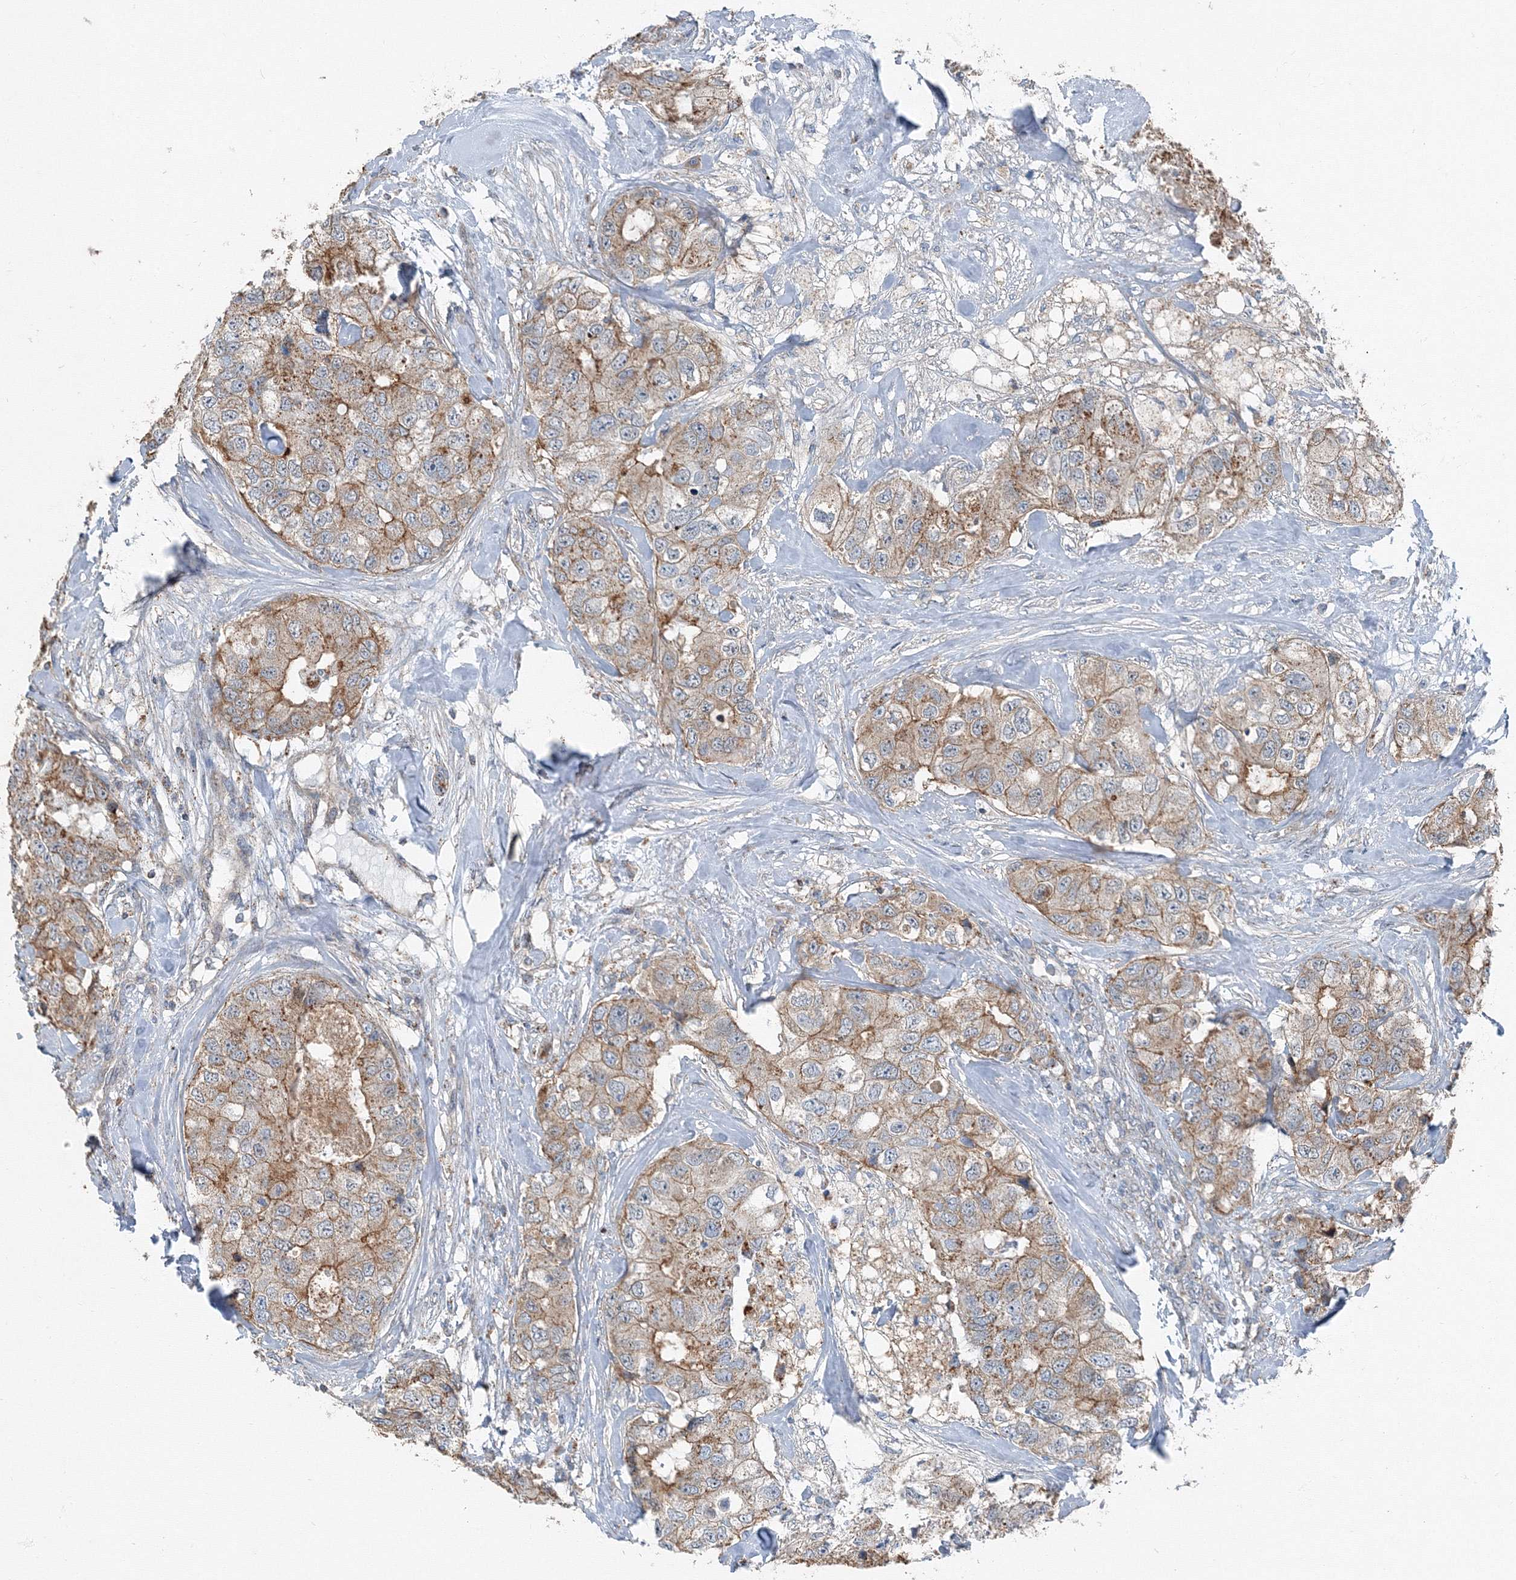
{"staining": {"intensity": "moderate", "quantity": ">75%", "location": "cytoplasmic/membranous"}, "tissue": "breast cancer", "cell_type": "Tumor cells", "image_type": "cancer", "snomed": [{"axis": "morphology", "description": "Duct carcinoma"}, {"axis": "topography", "description": "Breast"}], "caption": "Breast intraductal carcinoma tissue reveals moderate cytoplasmic/membranous positivity in about >75% of tumor cells, visualized by immunohistochemistry. Nuclei are stained in blue.", "gene": "AASDH", "patient": {"sex": "female", "age": 62}}